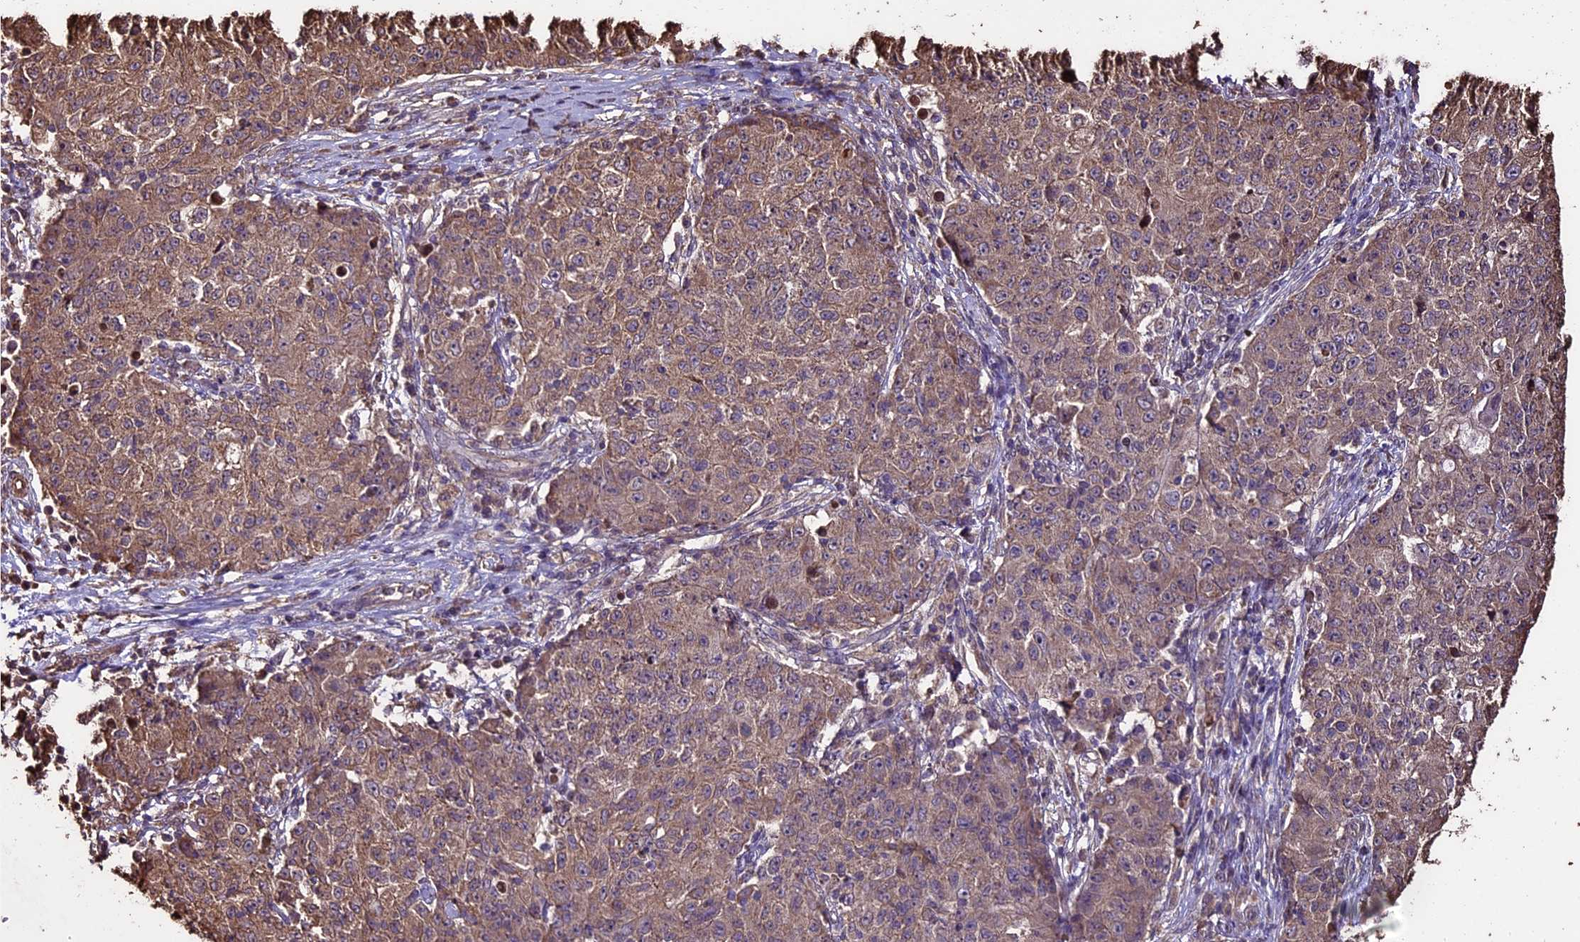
{"staining": {"intensity": "weak", "quantity": ">75%", "location": "cytoplasmic/membranous"}, "tissue": "ovarian cancer", "cell_type": "Tumor cells", "image_type": "cancer", "snomed": [{"axis": "morphology", "description": "Carcinoma, endometroid"}, {"axis": "topography", "description": "Ovary"}], "caption": "A brown stain labels weak cytoplasmic/membranous staining of a protein in ovarian cancer tumor cells. (IHC, brightfield microscopy, high magnification).", "gene": "PGPEP1L", "patient": {"sex": "female", "age": 42}}